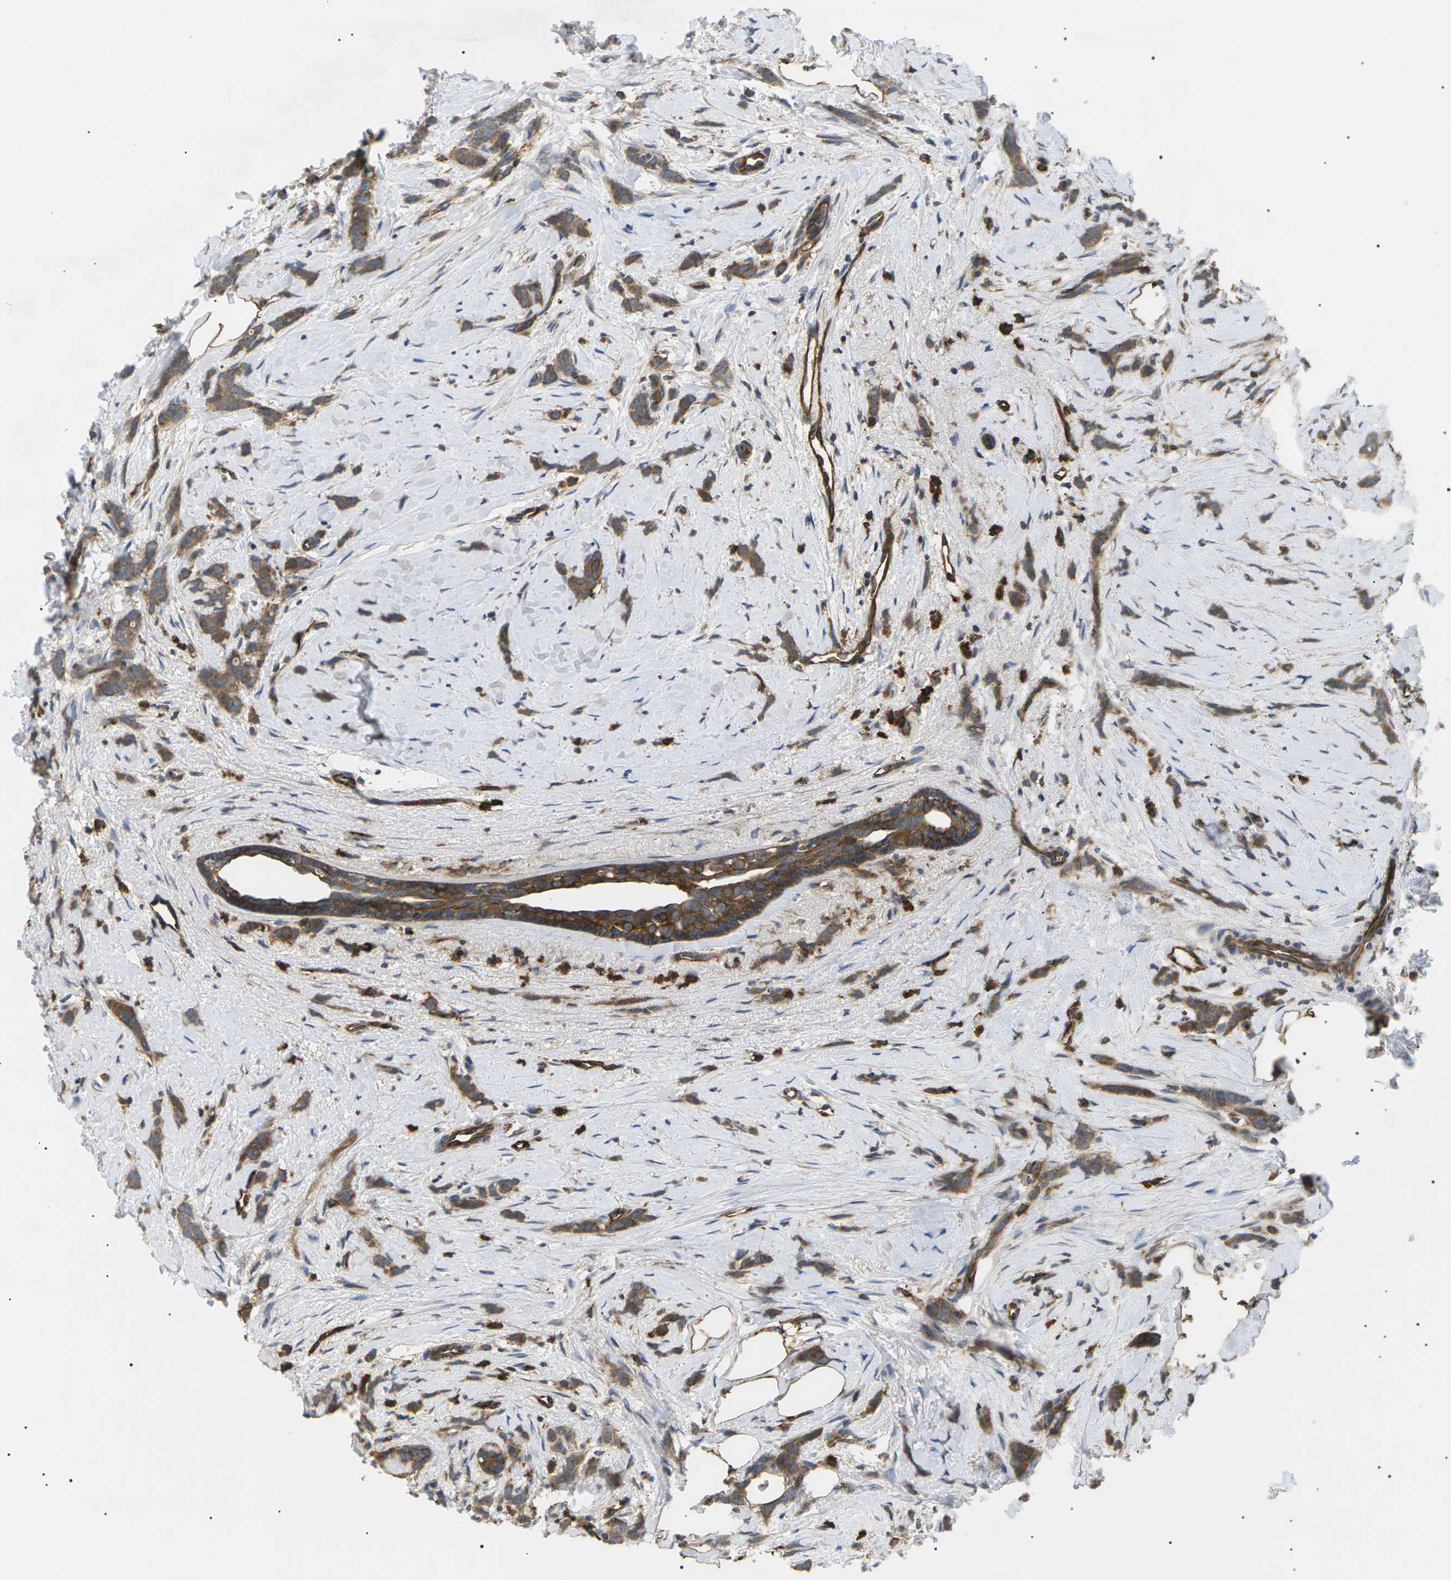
{"staining": {"intensity": "moderate", "quantity": ">75%", "location": "cytoplasmic/membranous"}, "tissue": "breast cancer", "cell_type": "Tumor cells", "image_type": "cancer", "snomed": [{"axis": "morphology", "description": "Lobular carcinoma, in situ"}, {"axis": "morphology", "description": "Lobular carcinoma"}, {"axis": "topography", "description": "Breast"}], "caption": "Breast cancer stained with a protein marker shows moderate staining in tumor cells.", "gene": "TMTC4", "patient": {"sex": "female", "age": 41}}